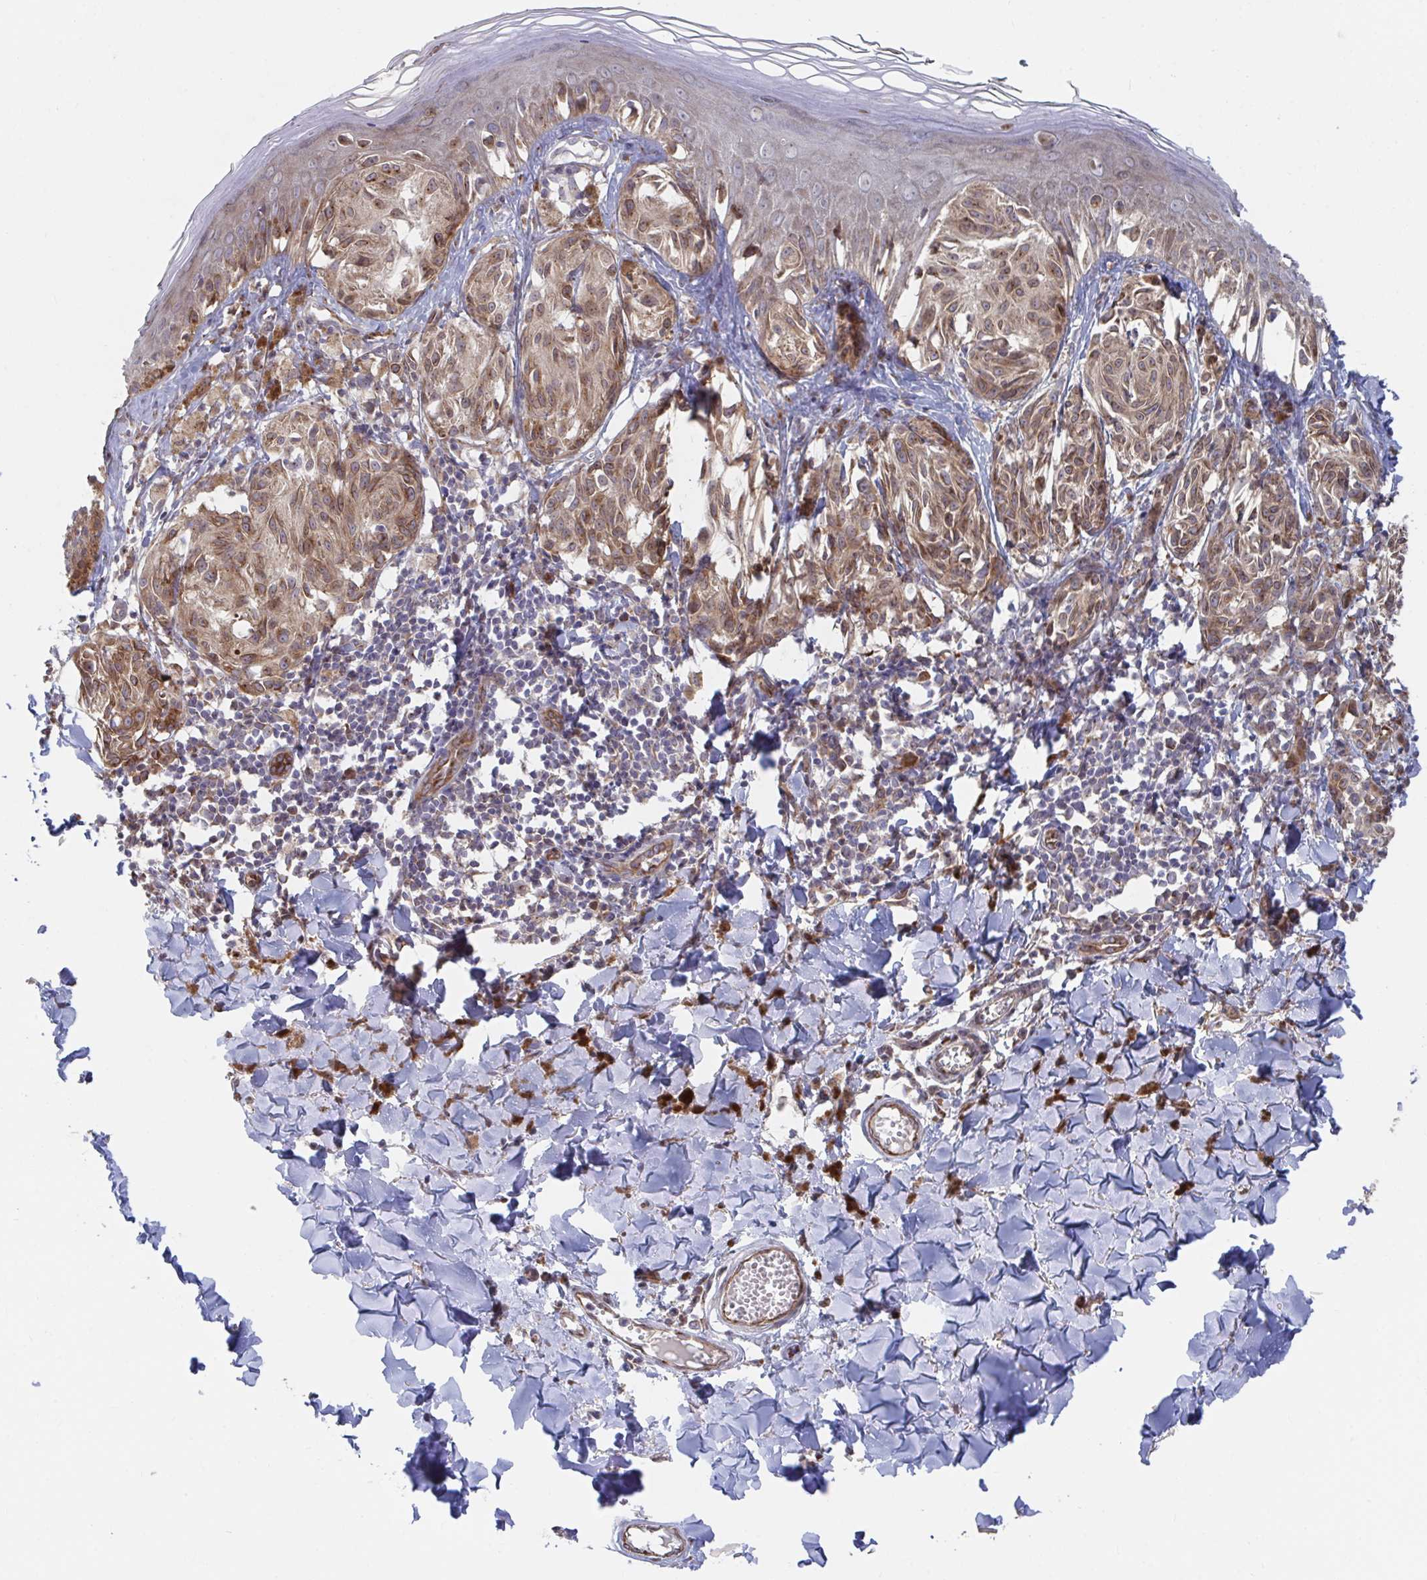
{"staining": {"intensity": "moderate", "quantity": ">75%", "location": "cytoplasmic/membranous"}, "tissue": "melanoma", "cell_type": "Tumor cells", "image_type": "cancer", "snomed": [{"axis": "morphology", "description": "Malignant melanoma, NOS"}, {"axis": "topography", "description": "Skin"}], "caption": "This micrograph displays IHC staining of human melanoma, with medium moderate cytoplasmic/membranous positivity in about >75% of tumor cells.", "gene": "FJX1", "patient": {"sex": "female", "age": 38}}